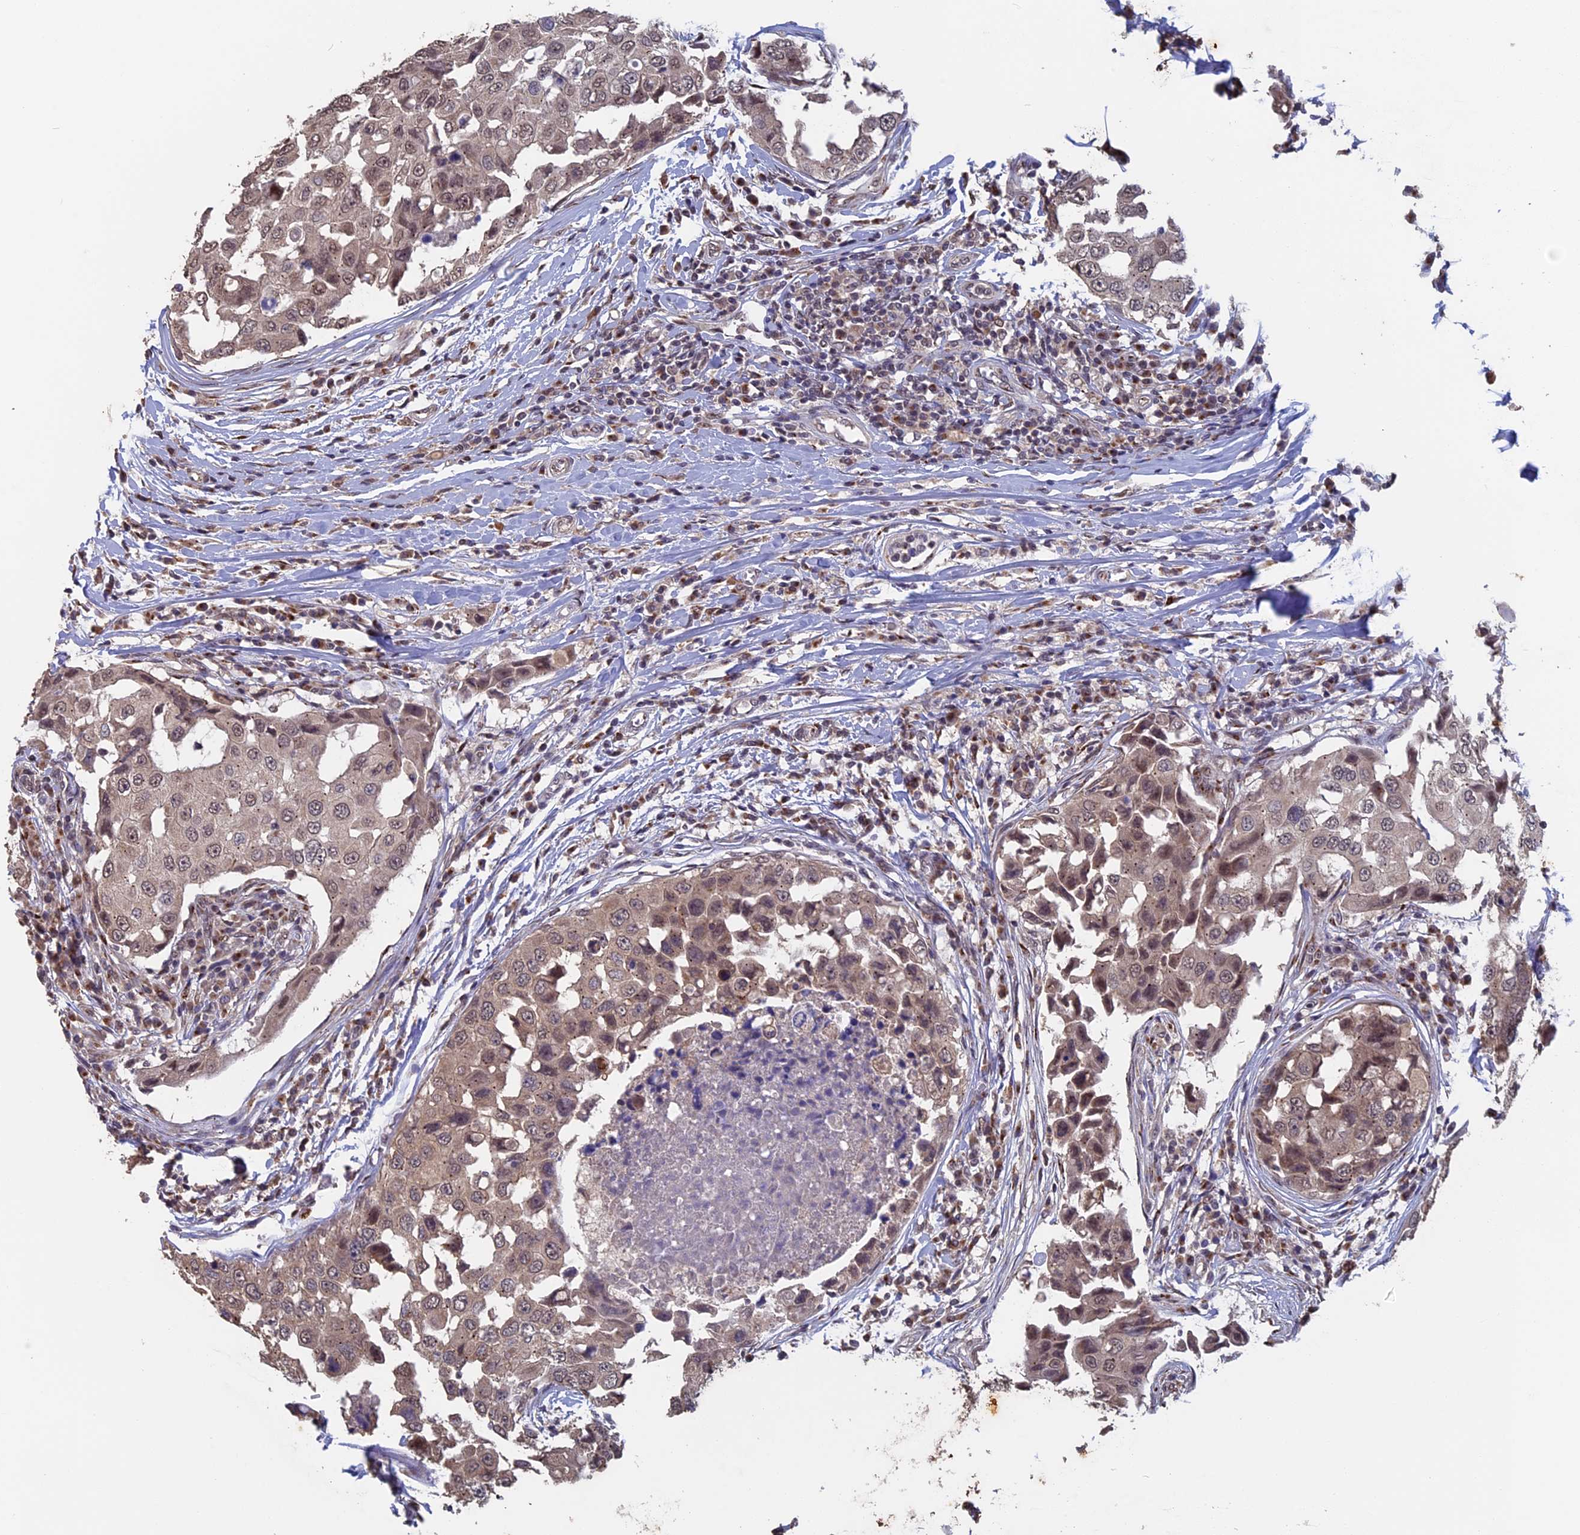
{"staining": {"intensity": "weak", "quantity": ">75%", "location": "cytoplasmic/membranous,nuclear"}, "tissue": "breast cancer", "cell_type": "Tumor cells", "image_type": "cancer", "snomed": [{"axis": "morphology", "description": "Duct carcinoma"}, {"axis": "topography", "description": "Breast"}], "caption": "An IHC image of tumor tissue is shown. Protein staining in brown highlights weak cytoplasmic/membranous and nuclear positivity in breast cancer (infiltrating ductal carcinoma) within tumor cells.", "gene": "PIGQ", "patient": {"sex": "female", "age": 27}}